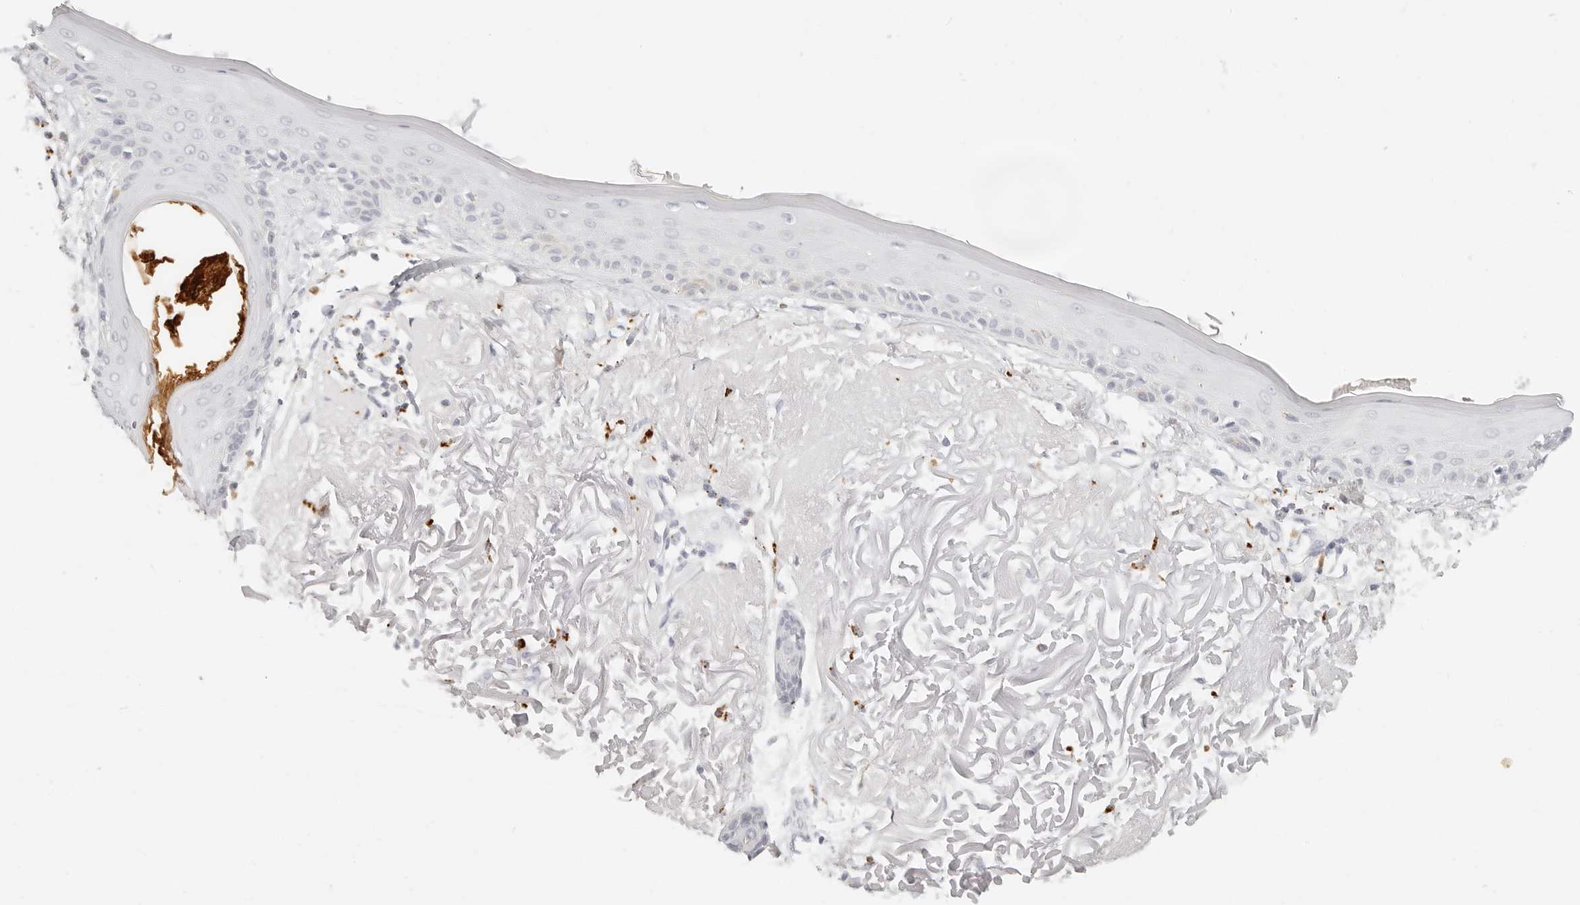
{"staining": {"intensity": "negative", "quantity": "none", "location": "none"}, "tissue": "skin", "cell_type": "Fibroblasts", "image_type": "normal", "snomed": [{"axis": "morphology", "description": "Normal tissue, NOS"}, {"axis": "topography", "description": "Skin"}, {"axis": "topography", "description": "Skeletal muscle"}], "caption": "Protein analysis of normal skin demonstrates no significant expression in fibroblasts. (Stains: DAB (3,3'-diaminobenzidine) immunohistochemistry with hematoxylin counter stain, Microscopy: brightfield microscopy at high magnification).", "gene": "RNASET2", "patient": {"sex": "male", "age": 83}}